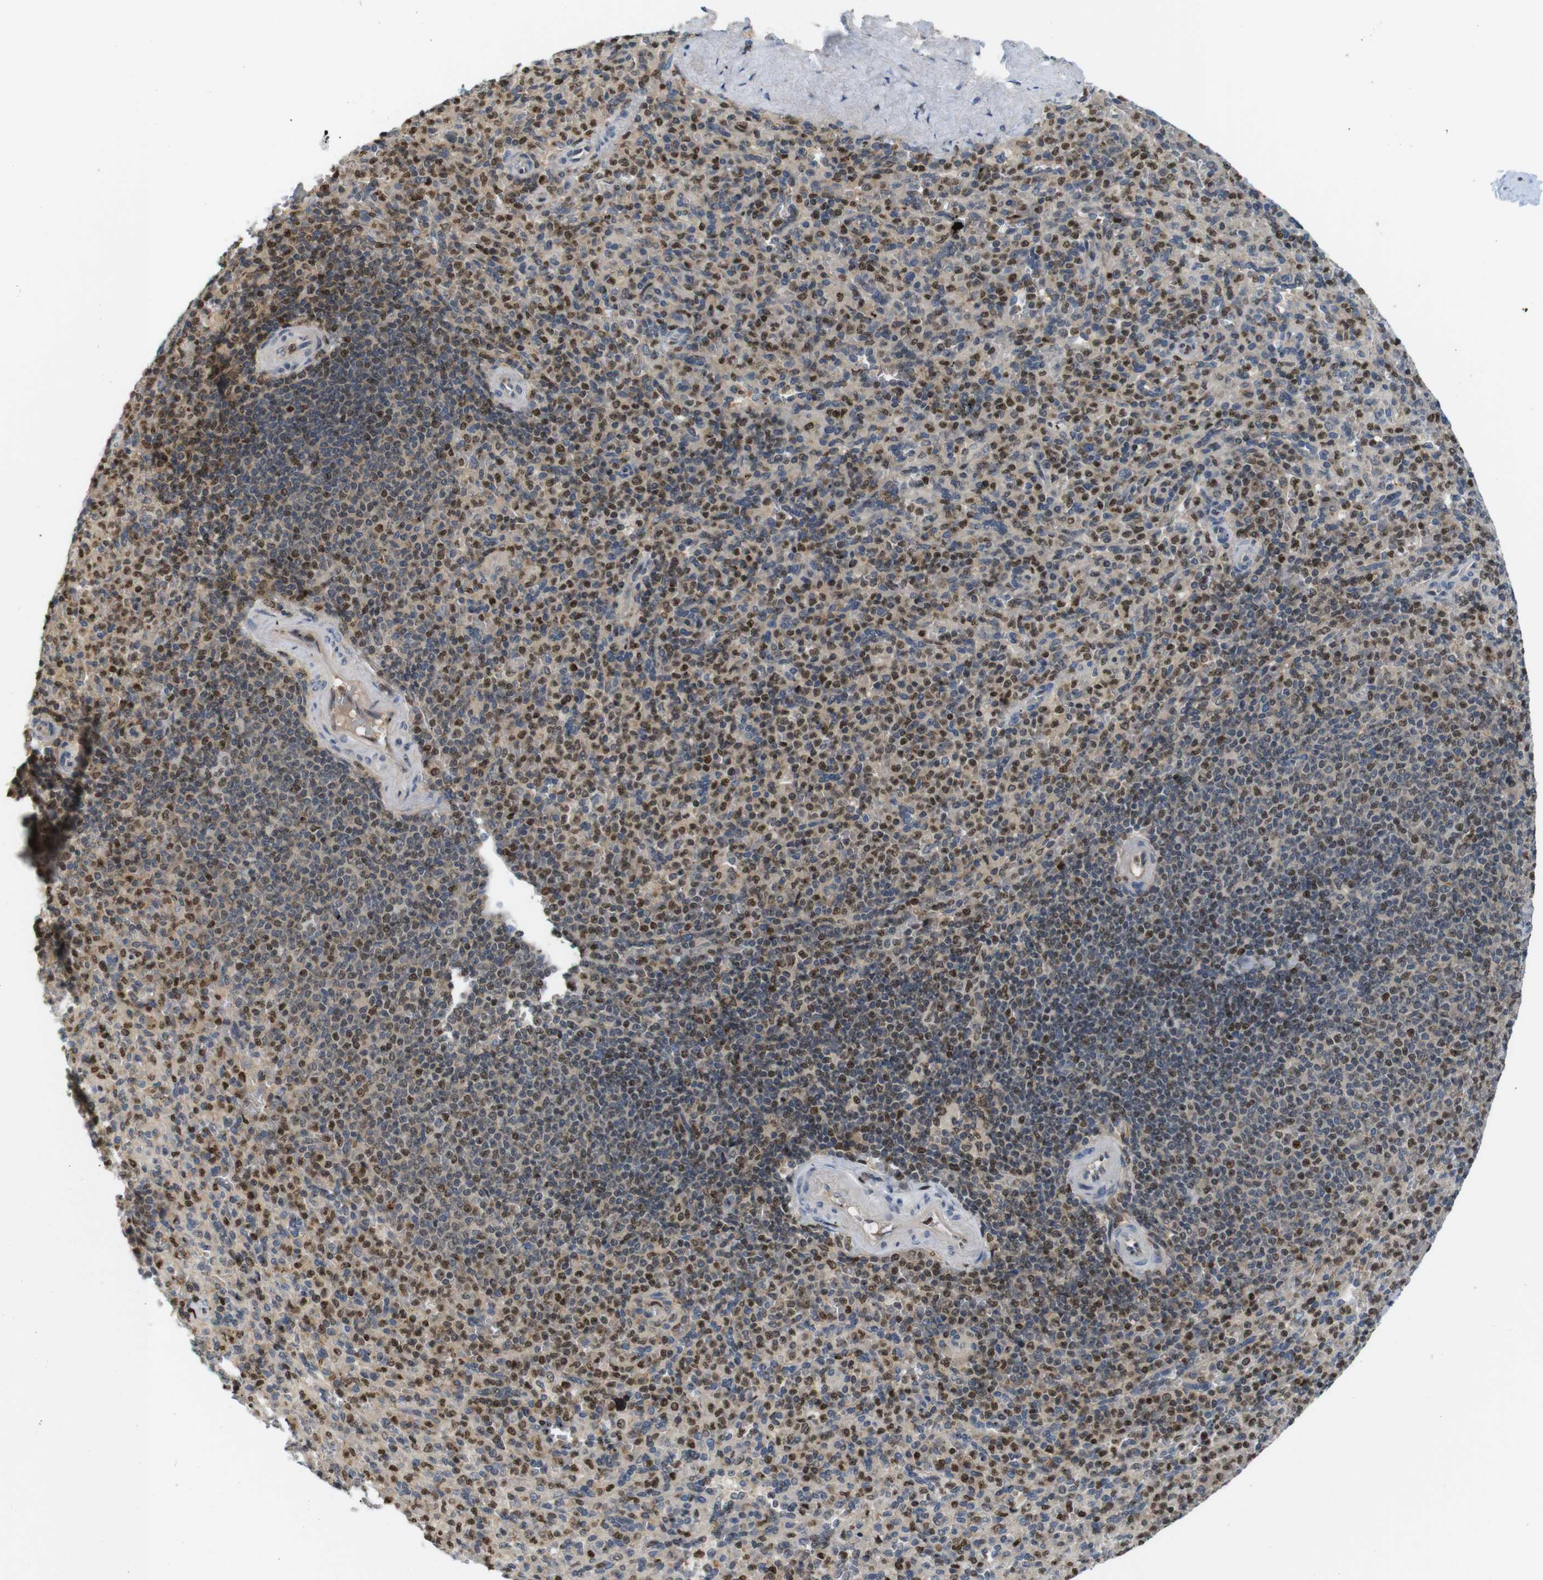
{"staining": {"intensity": "moderate", "quantity": ">75%", "location": "nuclear"}, "tissue": "spleen", "cell_type": "Cells in red pulp", "image_type": "normal", "snomed": [{"axis": "morphology", "description": "Normal tissue, NOS"}, {"axis": "topography", "description": "Spleen"}], "caption": "Immunohistochemical staining of benign human spleen shows medium levels of moderate nuclear staining in about >75% of cells in red pulp. The protein is shown in brown color, while the nuclei are stained blue.", "gene": "MBD1", "patient": {"sex": "male", "age": 36}}